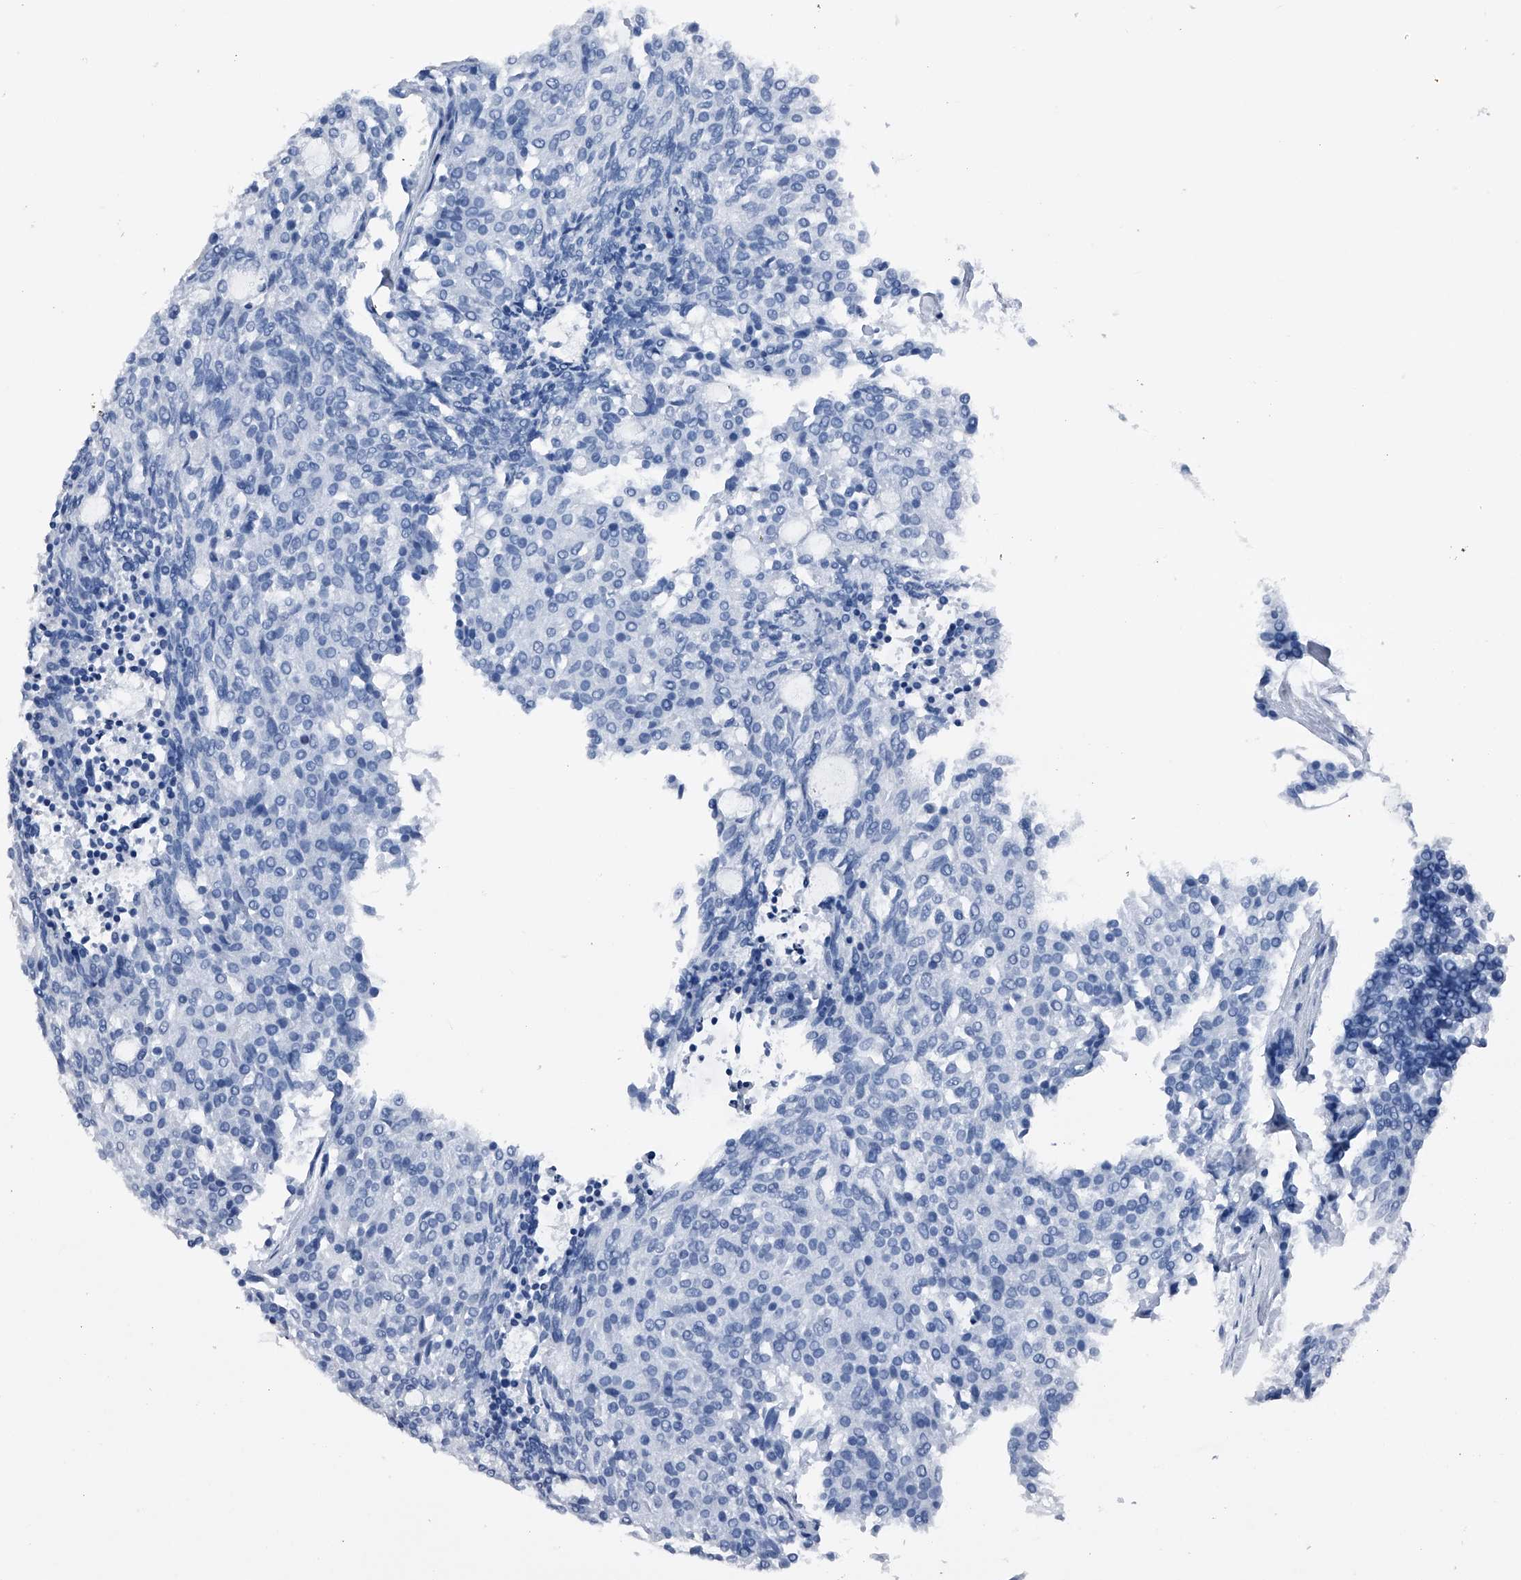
{"staining": {"intensity": "negative", "quantity": "none", "location": "none"}, "tissue": "carcinoid", "cell_type": "Tumor cells", "image_type": "cancer", "snomed": [{"axis": "morphology", "description": "Carcinoid, malignant, NOS"}, {"axis": "topography", "description": "Pancreas"}], "caption": "Tumor cells show no significant protein positivity in carcinoid.", "gene": "KIF13A", "patient": {"sex": "female", "age": 54}}